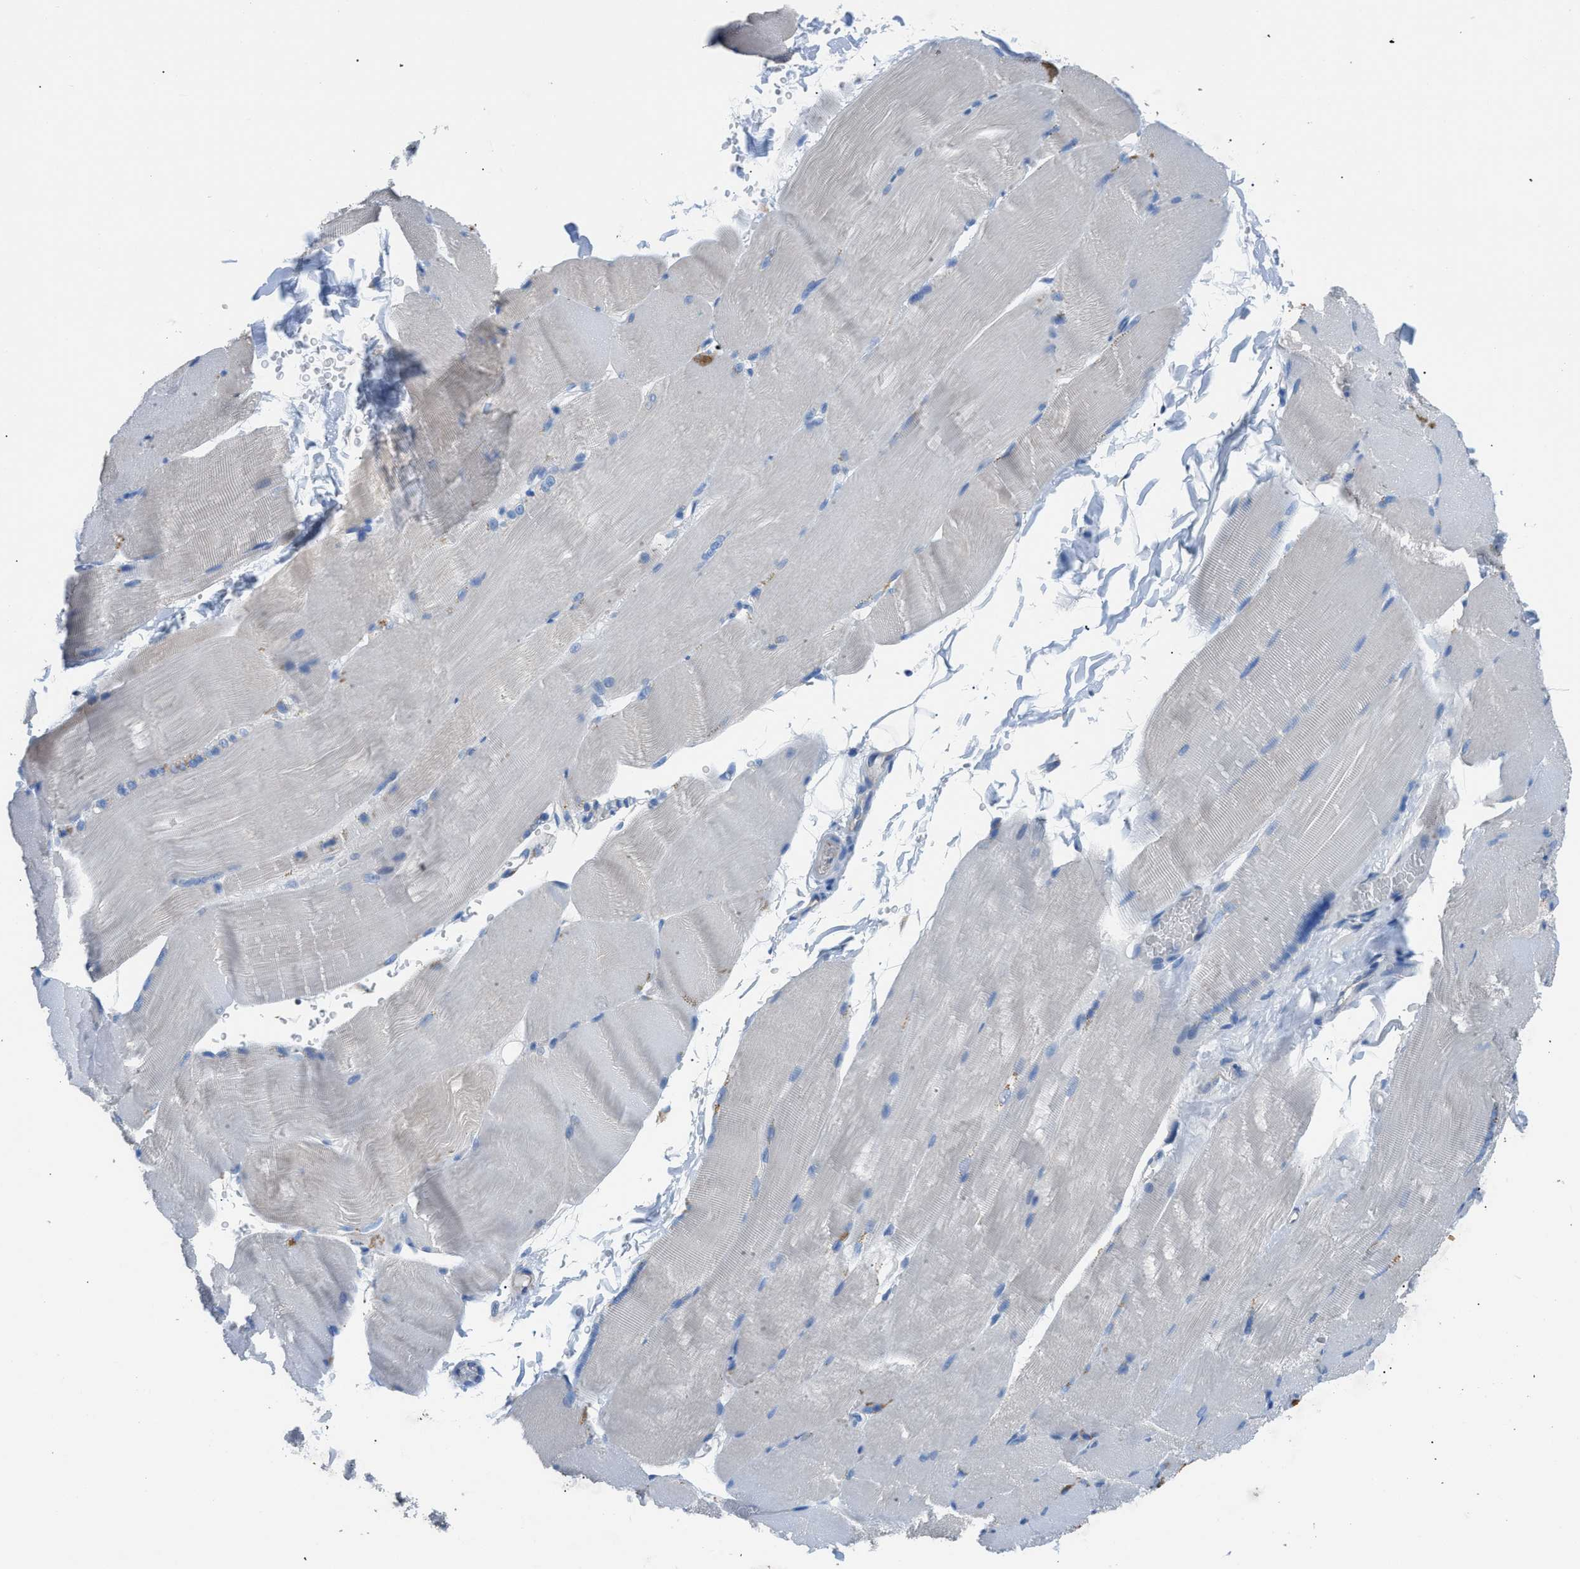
{"staining": {"intensity": "negative", "quantity": "none", "location": "none"}, "tissue": "skeletal muscle", "cell_type": "Myocytes", "image_type": "normal", "snomed": [{"axis": "morphology", "description": "Normal tissue, NOS"}, {"axis": "topography", "description": "Skin"}, {"axis": "topography", "description": "Skeletal muscle"}], "caption": "Immunohistochemistry micrograph of normal skeletal muscle: skeletal muscle stained with DAB (3,3'-diaminobenzidine) exhibits no significant protein expression in myocytes.", "gene": "ITPR1", "patient": {"sex": "male", "age": 83}}